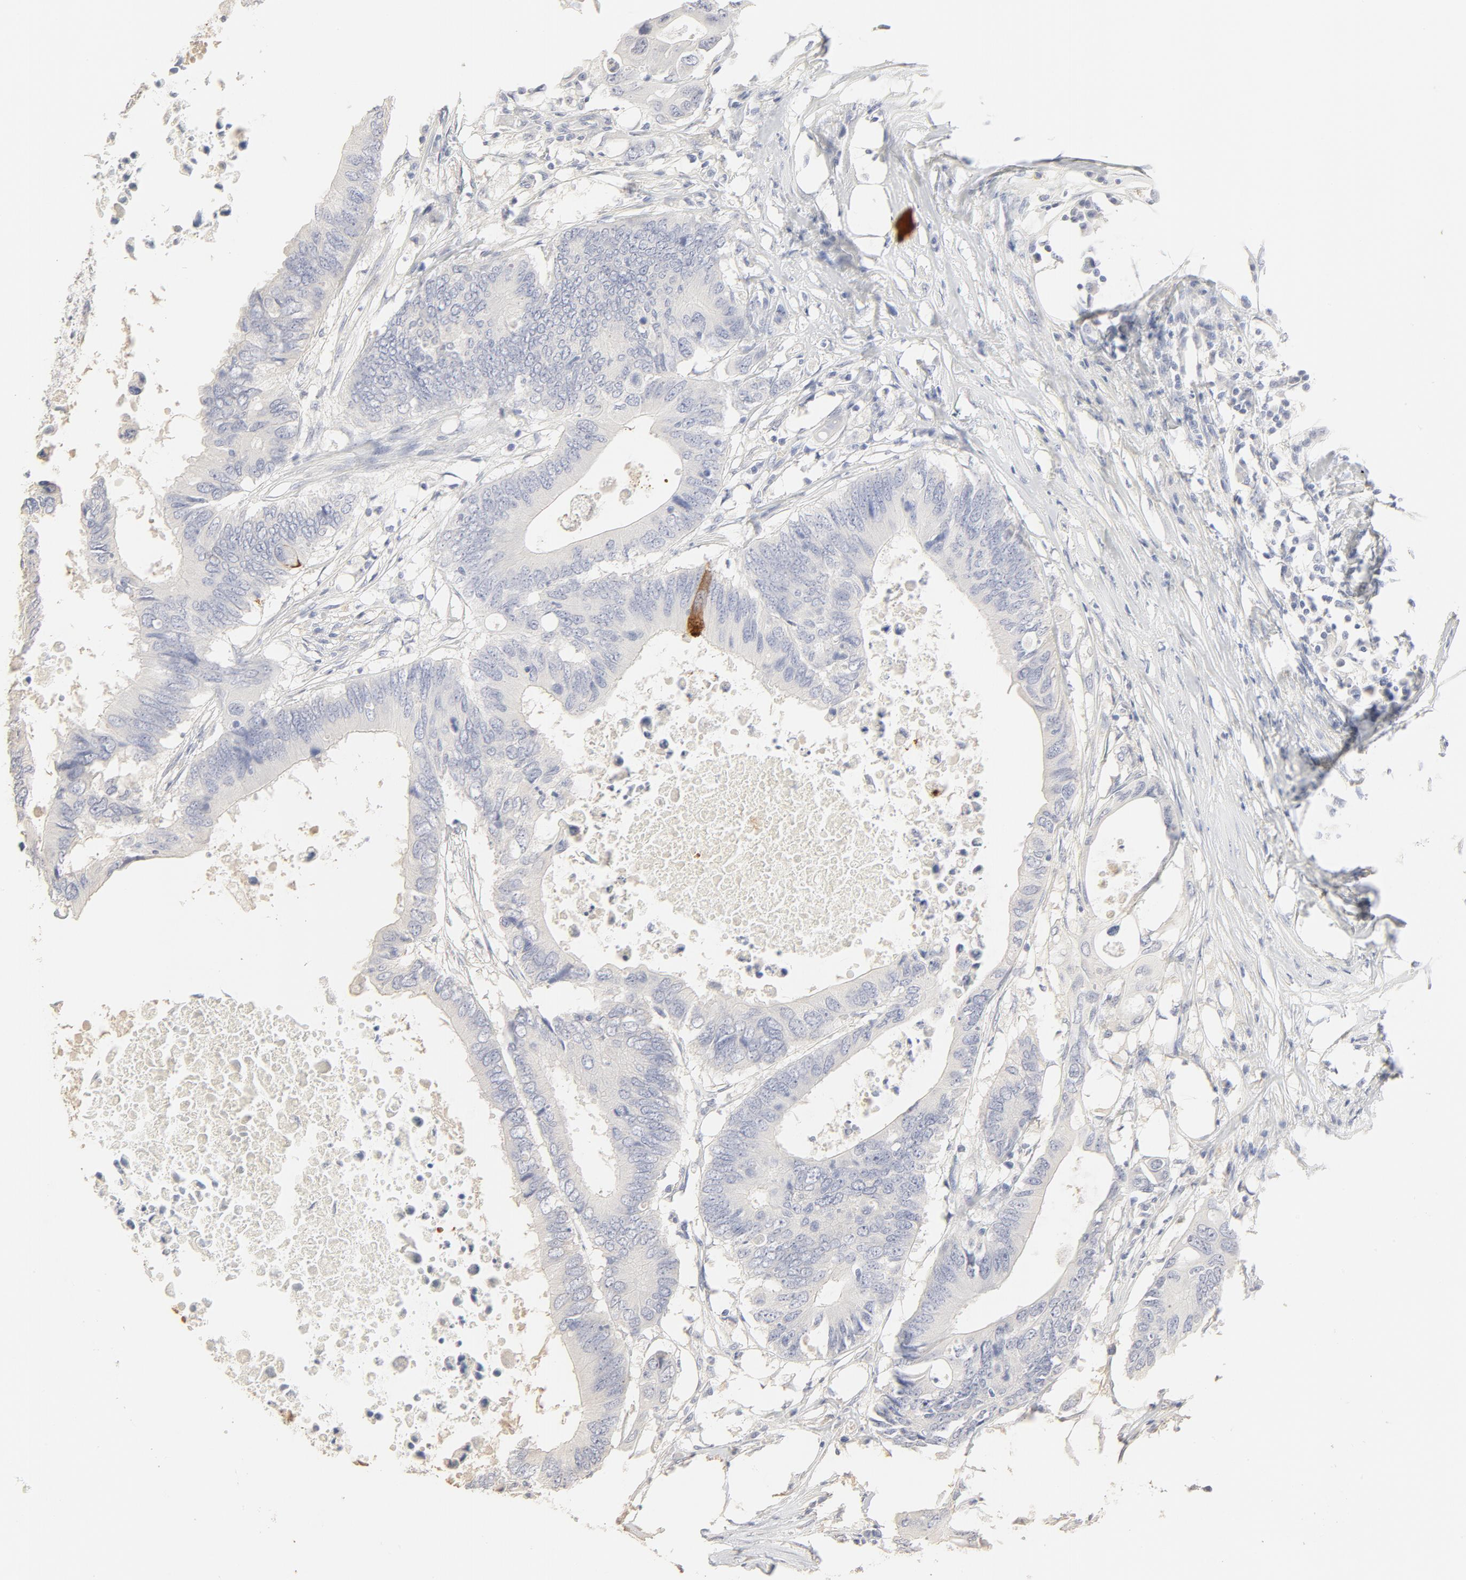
{"staining": {"intensity": "negative", "quantity": "none", "location": "none"}, "tissue": "colorectal cancer", "cell_type": "Tumor cells", "image_type": "cancer", "snomed": [{"axis": "morphology", "description": "Adenocarcinoma, NOS"}, {"axis": "topography", "description": "Colon"}], "caption": "High magnification brightfield microscopy of colorectal cancer stained with DAB (brown) and counterstained with hematoxylin (blue): tumor cells show no significant expression. (Brightfield microscopy of DAB (3,3'-diaminobenzidine) IHC at high magnification).", "gene": "FCGBP", "patient": {"sex": "male", "age": 71}}